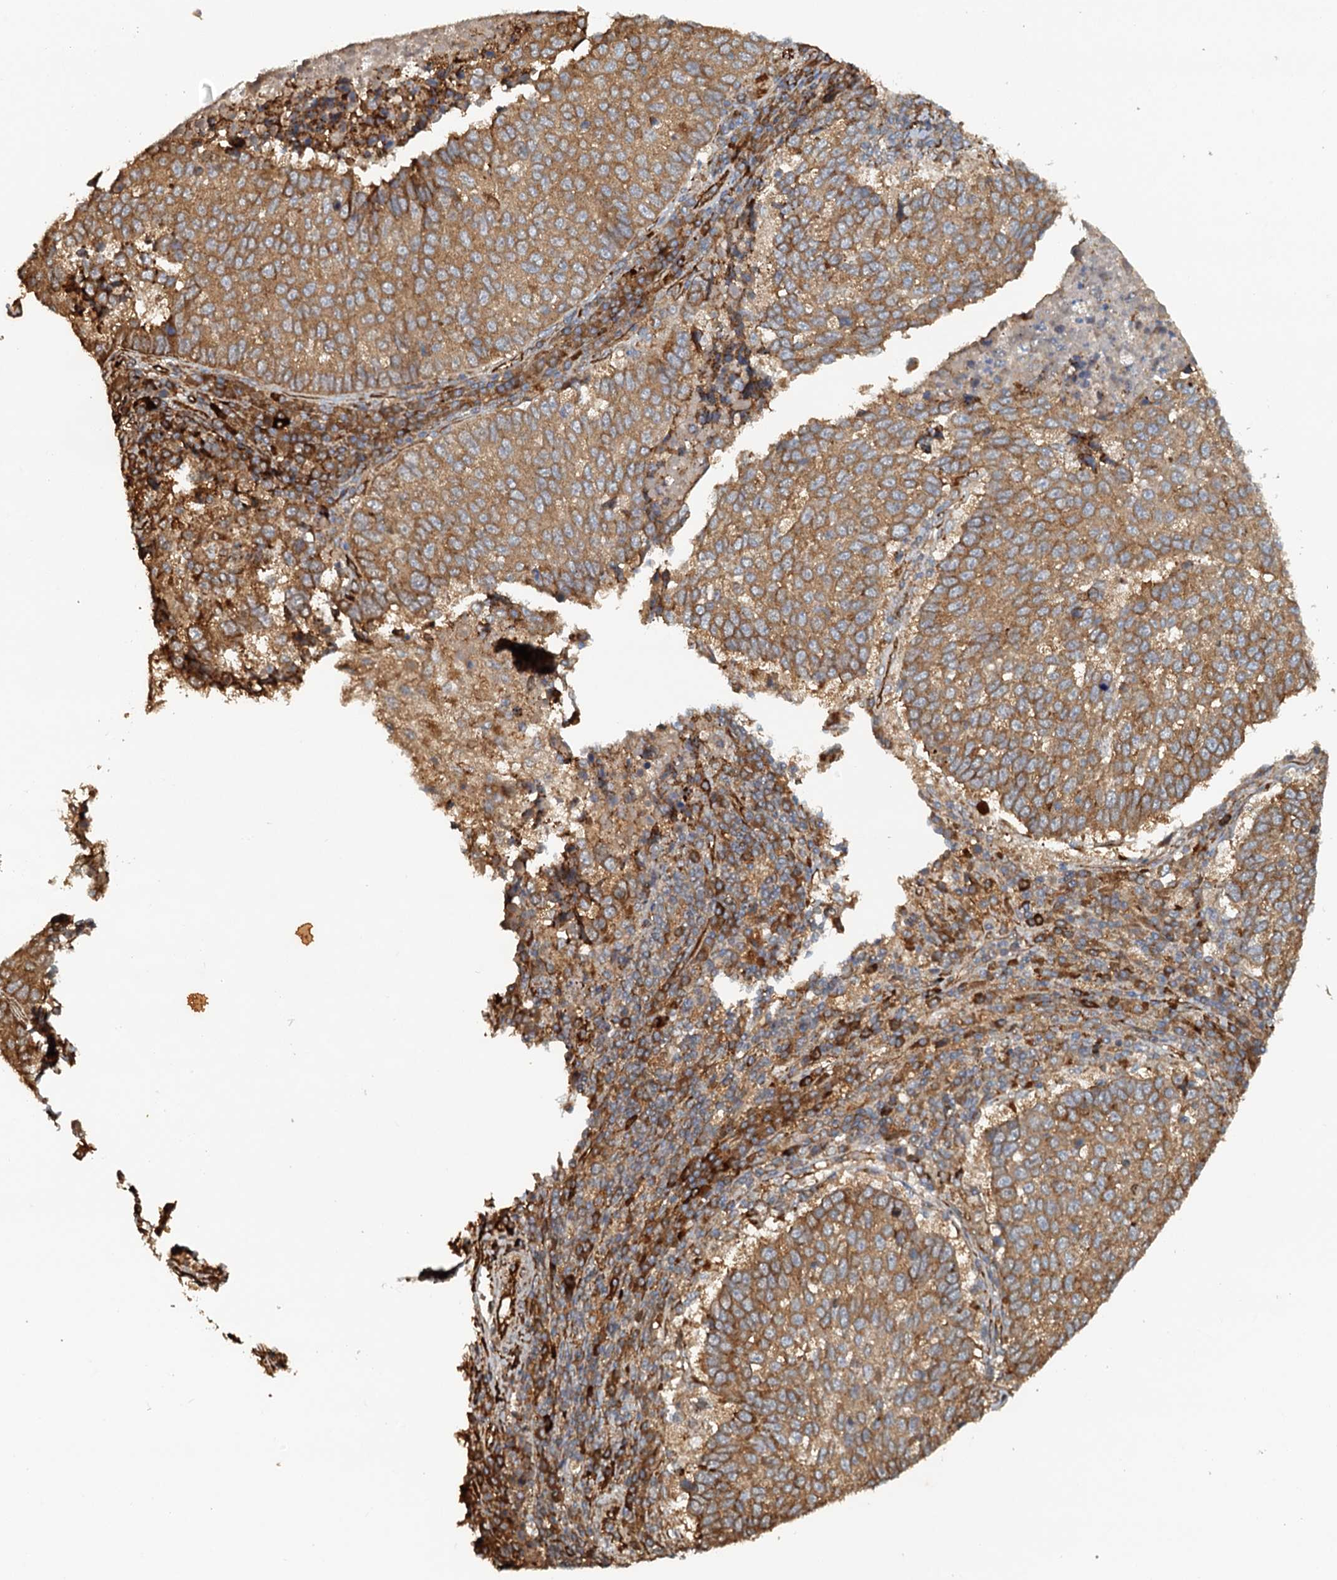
{"staining": {"intensity": "moderate", "quantity": ">75%", "location": "cytoplasmic/membranous"}, "tissue": "lung cancer", "cell_type": "Tumor cells", "image_type": "cancer", "snomed": [{"axis": "morphology", "description": "Squamous cell carcinoma, NOS"}, {"axis": "topography", "description": "Lung"}], "caption": "The histopathology image exhibits a brown stain indicating the presence of a protein in the cytoplasmic/membranous of tumor cells in squamous cell carcinoma (lung).", "gene": "NIPAL3", "patient": {"sex": "male", "age": 73}}